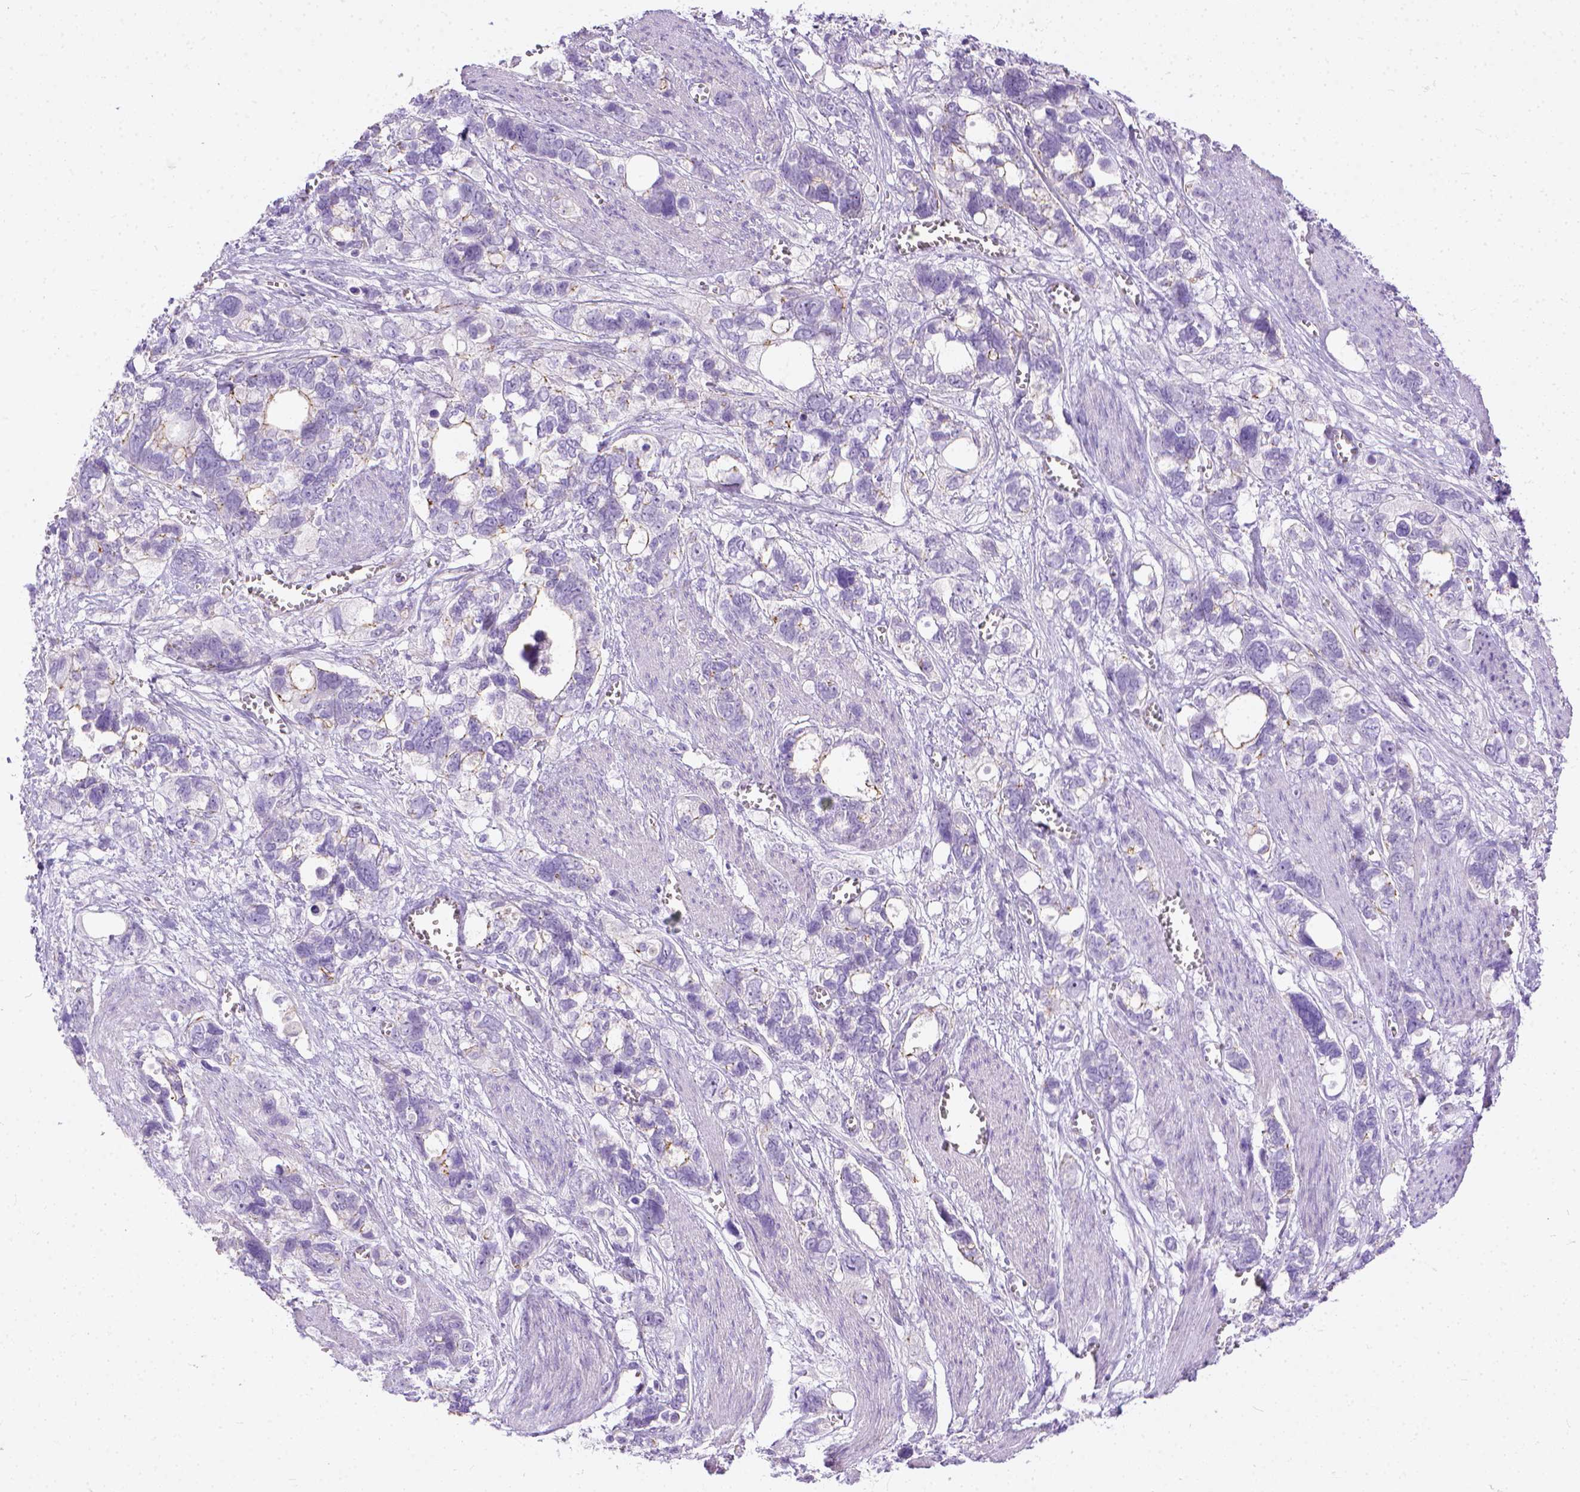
{"staining": {"intensity": "negative", "quantity": "none", "location": "none"}, "tissue": "stomach cancer", "cell_type": "Tumor cells", "image_type": "cancer", "snomed": [{"axis": "morphology", "description": "Adenocarcinoma, NOS"}, {"axis": "topography", "description": "Stomach, upper"}], "caption": "IHC photomicrograph of neoplastic tissue: stomach adenocarcinoma stained with DAB demonstrates no significant protein positivity in tumor cells. Brightfield microscopy of immunohistochemistry (IHC) stained with DAB (3,3'-diaminobenzidine) (brown) and hematoxylin (blue), captured at high magnification.", "gene": "ADGRF1", "patient": {"sex": "female", "age": 81}}